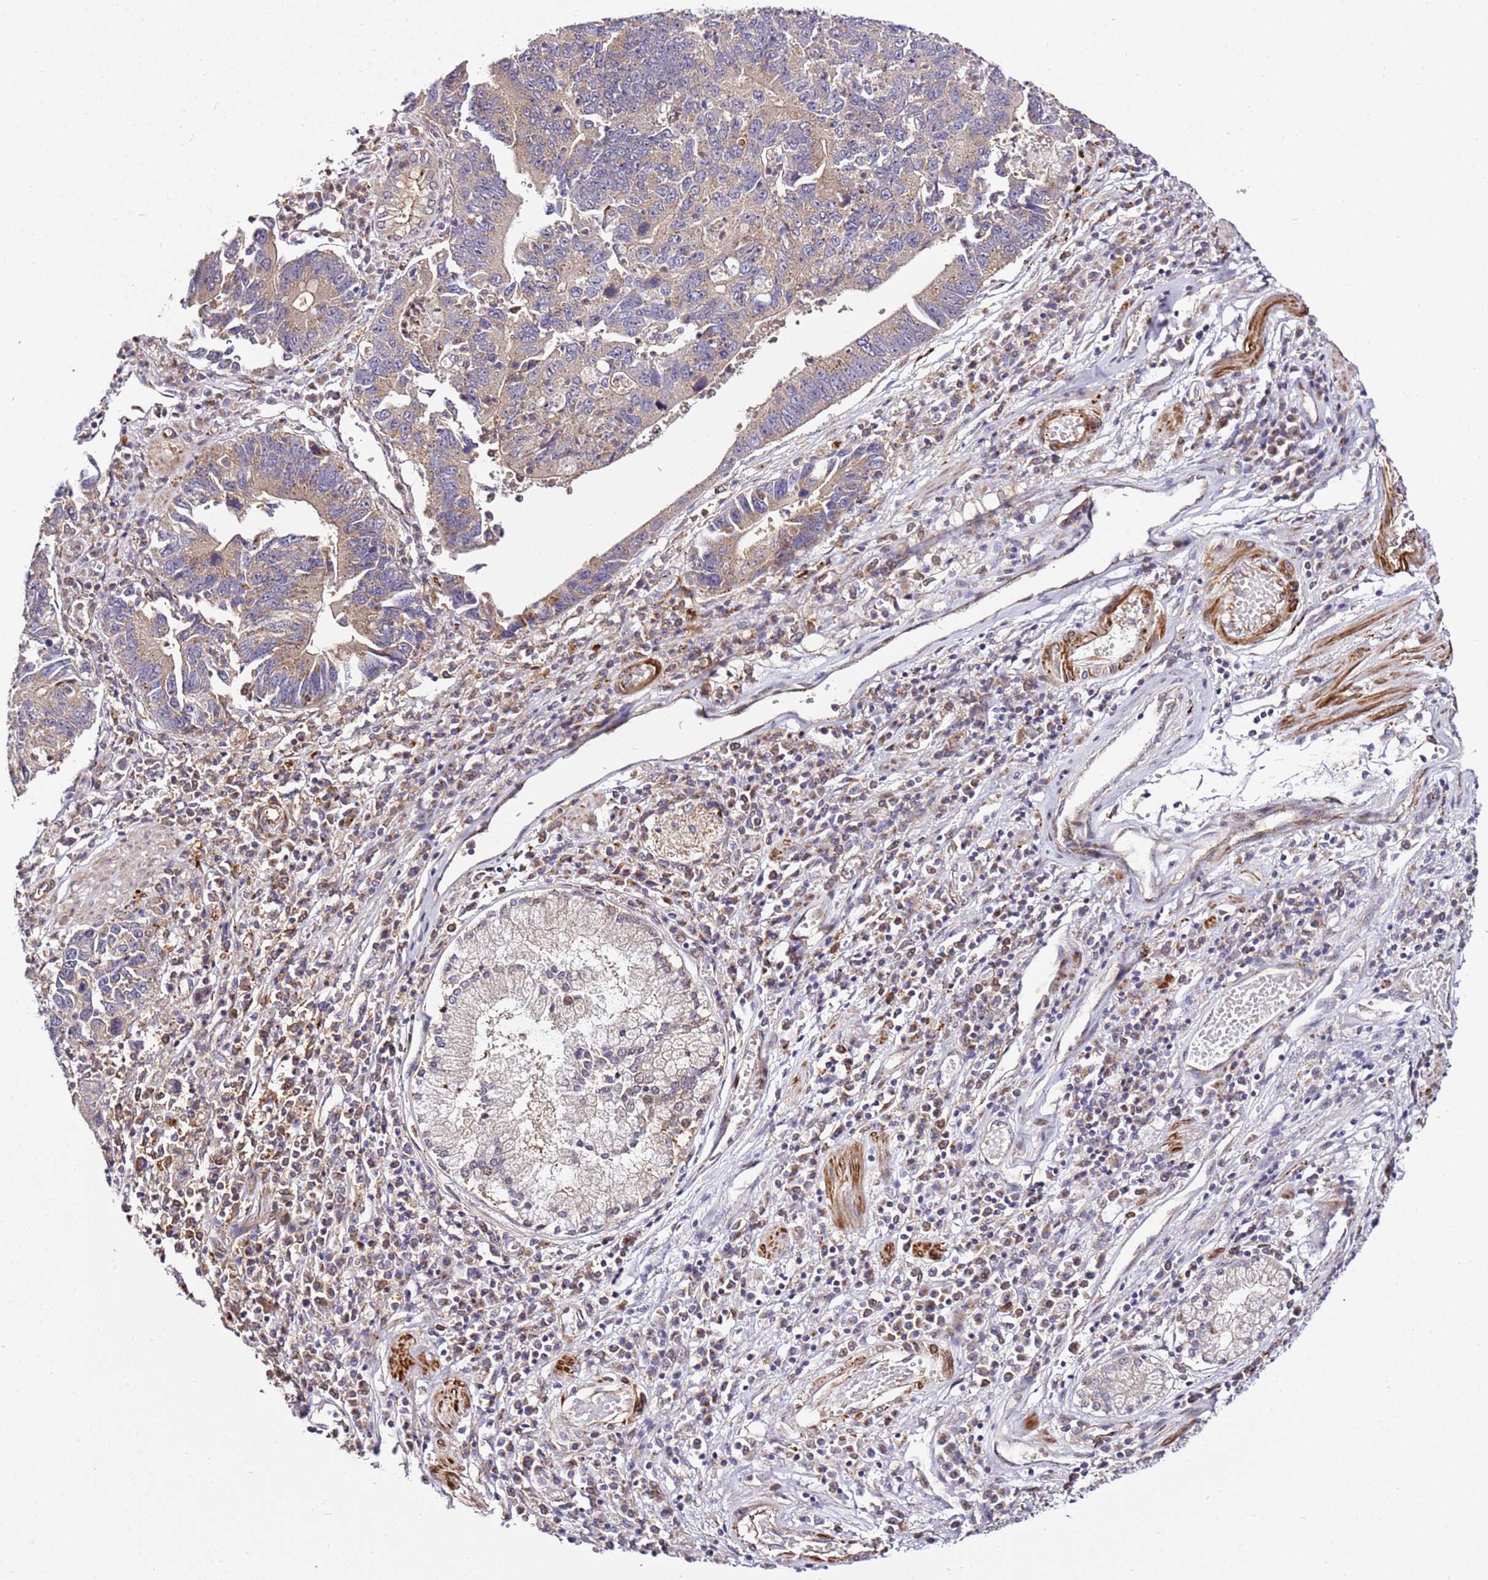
{"staining": {"intensity": "weak", "quantity": ">75%", "location": "cytoplasmic/membranous"}, "tissue": "stomach cancer", "cell_type": "Tumor cells", "image_type": "cancer", "snomed": [{"axis": "morphology", "description": "Adenocarcinoma, NOS"}, {"axis": "topography", "description": "Stomach"}], "caption": "Immunohistochemical staining of stomach cancer demonstrates low levels of weak cytoplasmic/membranous protein positivity in about >75% of tumor cells.", "gene": "PVRIG", "patient": {"sex": "male", "age": 59}}